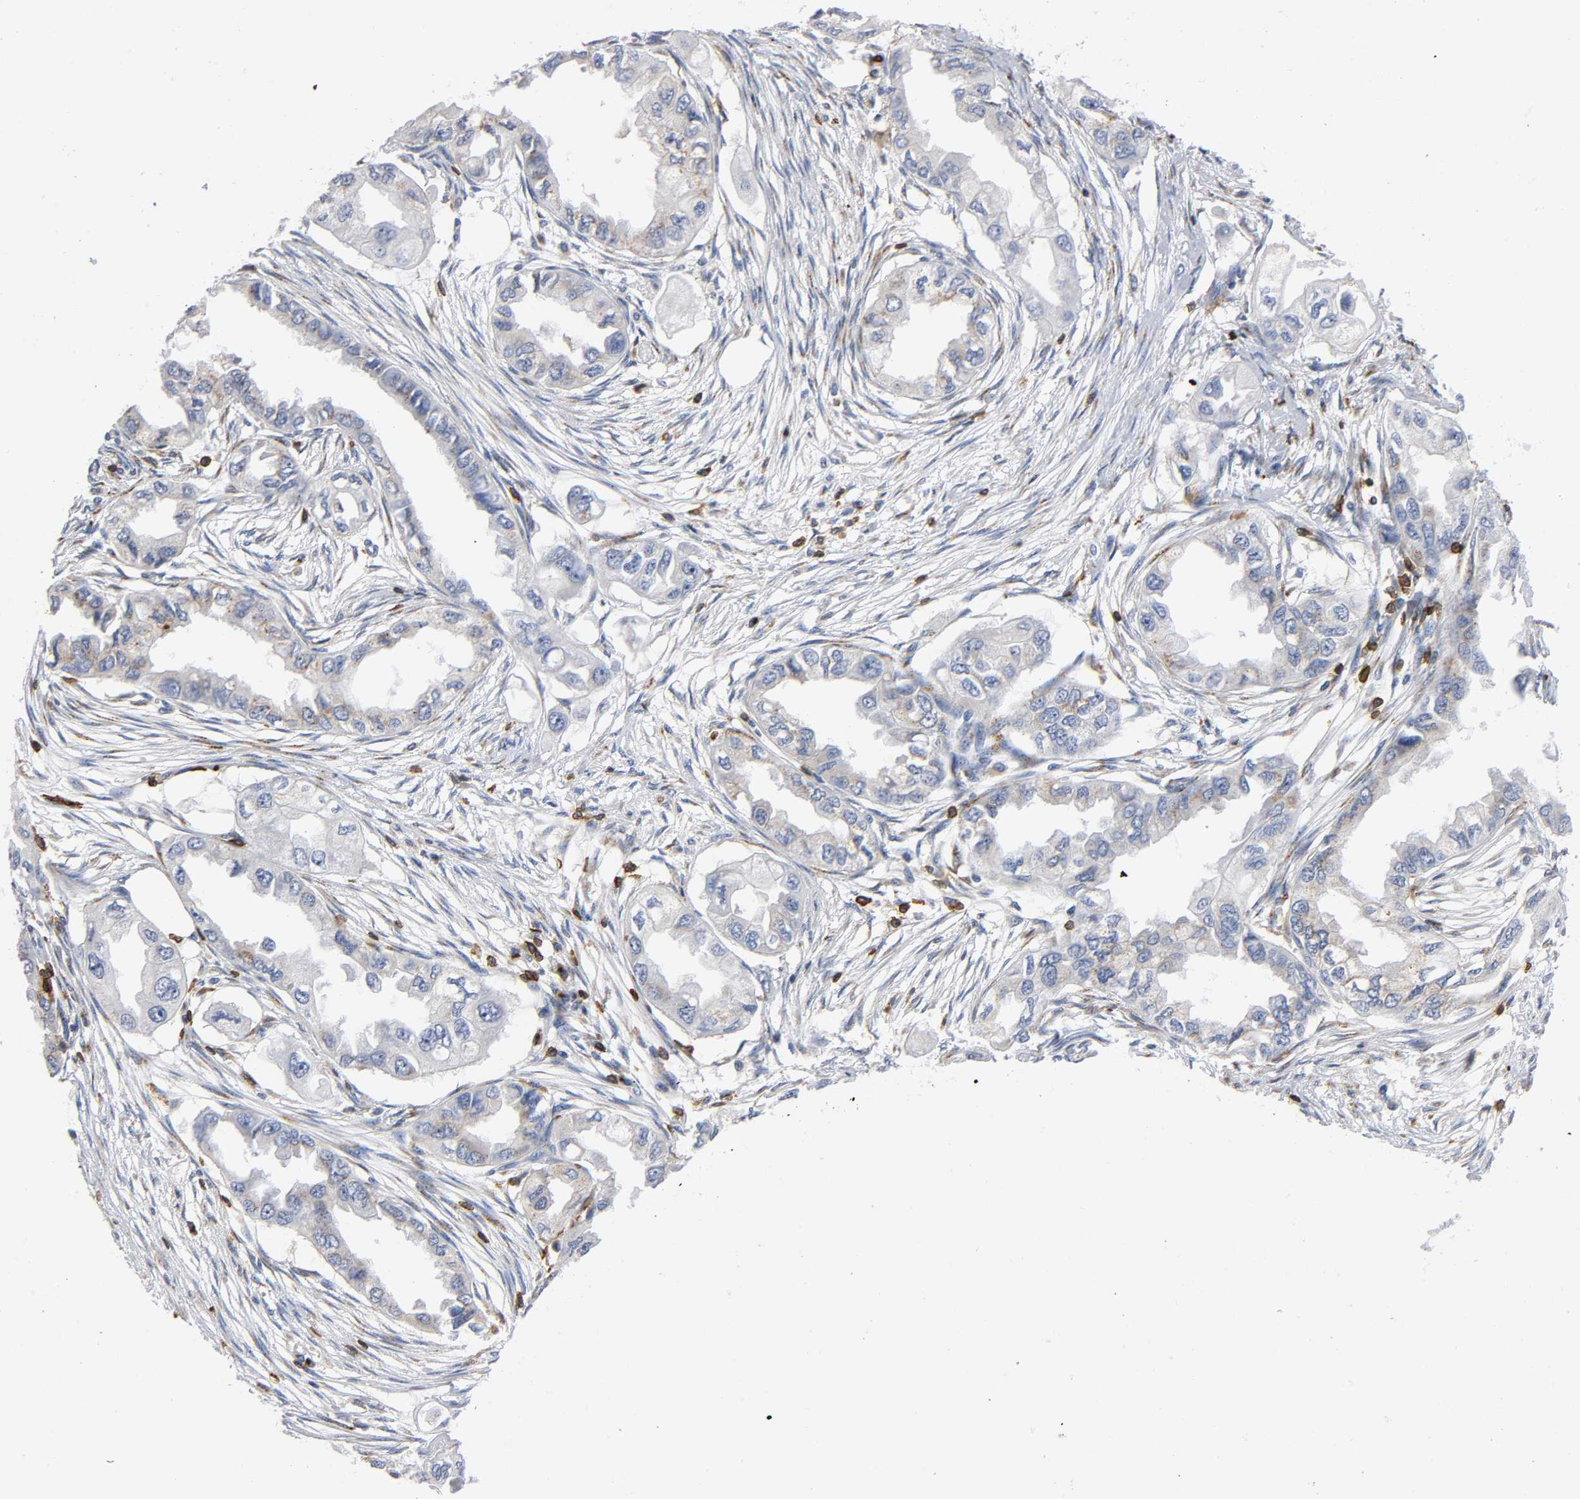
{"staining": {"intensity": "weak", "quantity": "25%-75%", "location": "cytoplasmic/membranous"}, "tissue": "endometrial cancer", "cell_type": "Tumor cells", "image_type": "cancer", "snomed": [{"axis": "morphology", "description": "Adenocarcinoma, NOS"}, {"axis": "topography", "description": "Endometrium"}], "caption": "The image reveals staining of adenocarcinoma (endometrial), revealing weak cytoplasmic/membranous protein positivity (brown color) within tumor cells.", "gene": "CAPN10", "patient": {"sex": "female", "age": 67}}